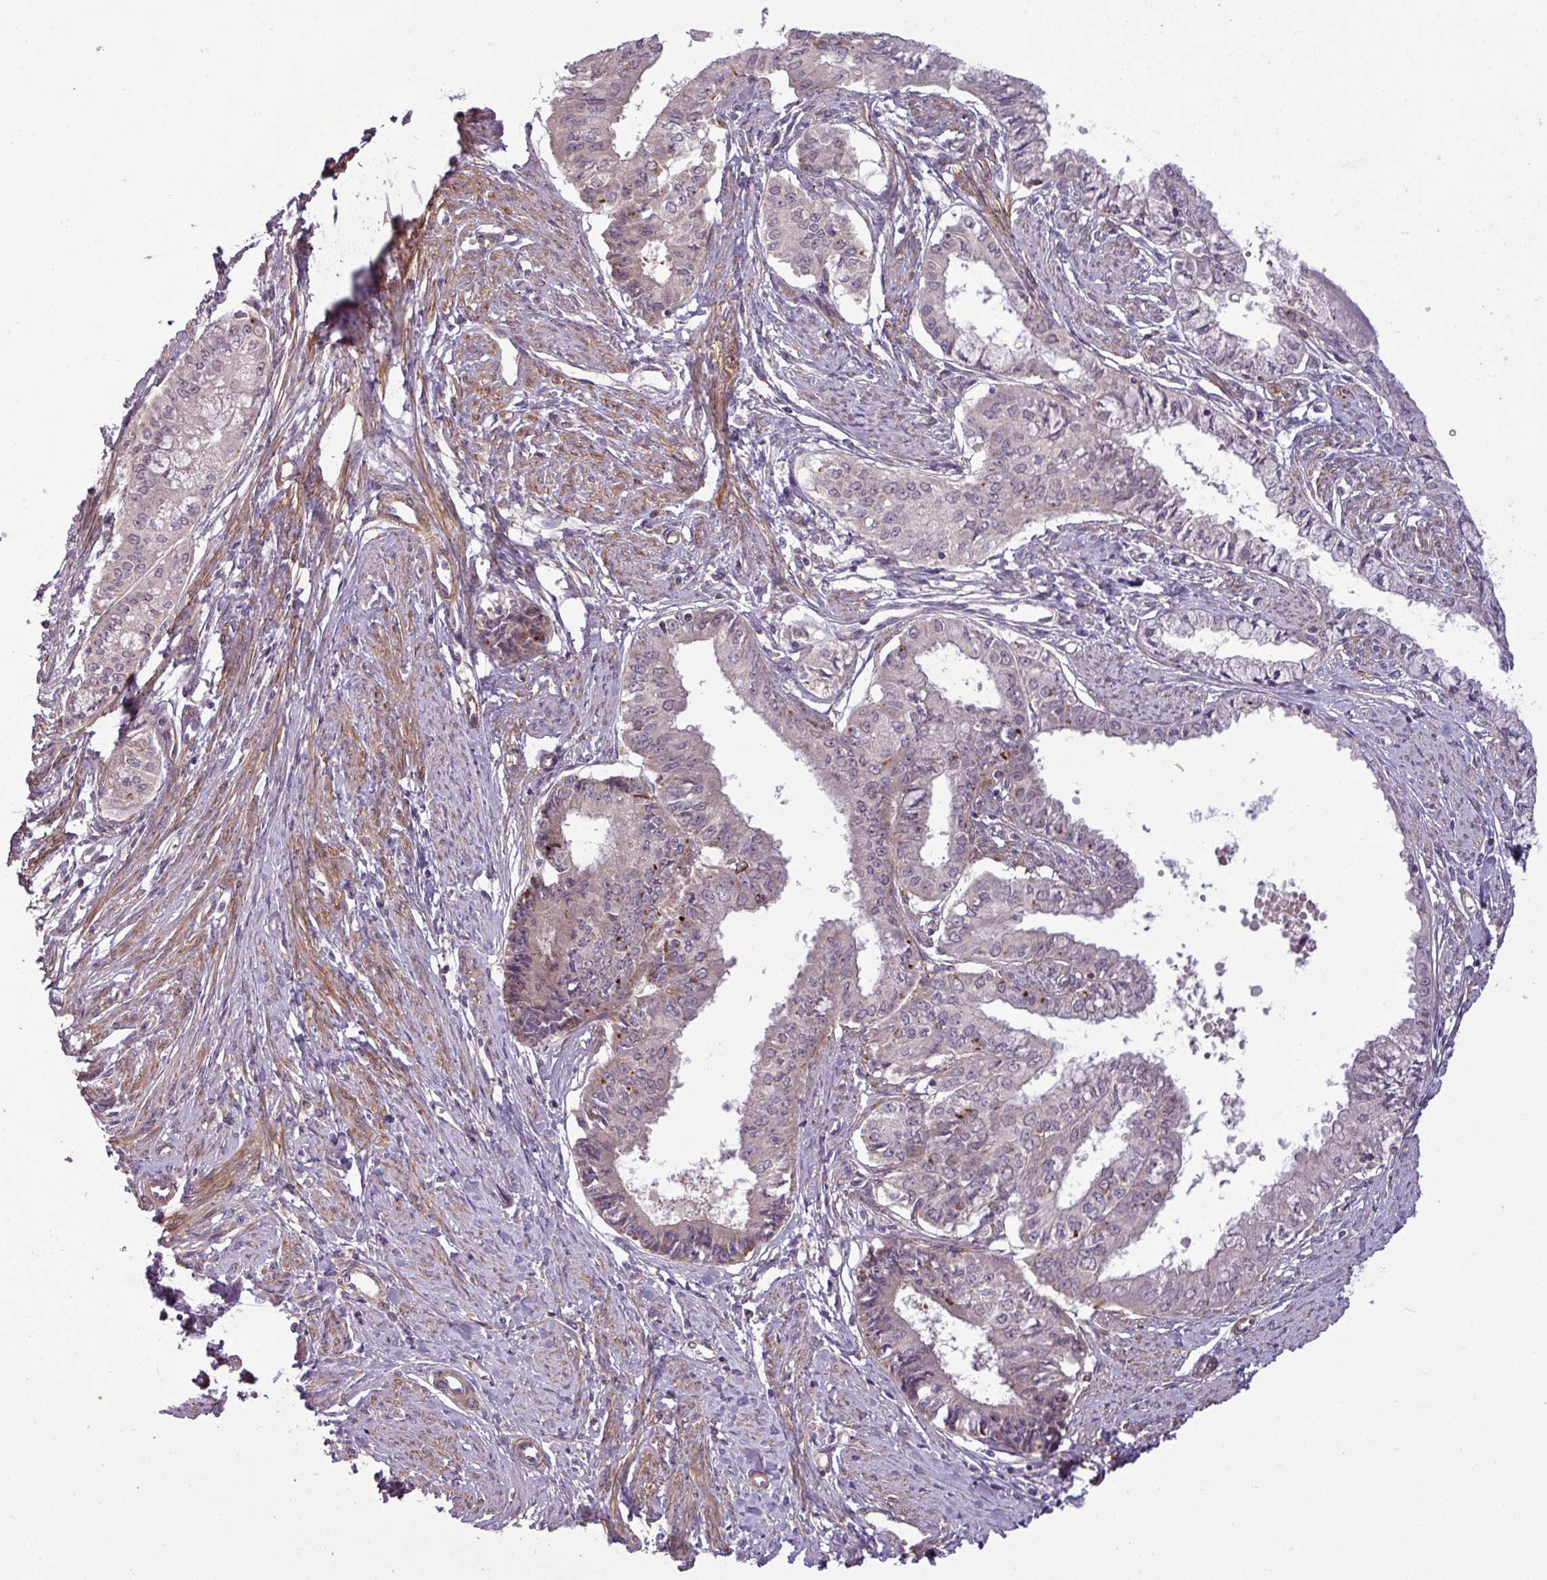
{"staining": {"intensity": "negative", "quantity": "none", "location": "none"}, "tissue": "endometrial cancer", "cell_type": "Tumor cells", "image_type": "cancer", "snomed": [{"axis": "morphology", "description": "Adenocarcinoma, NOS"}, {"axis": "topography", "description": "Endometrium"}], "caption": "Immunohistochemical staining of adenocarcinoma (endometrial) reveals no significant staining in tumor cells.", "gene": "ZNF35", "patient": {"sex": "female", "age": 76}}